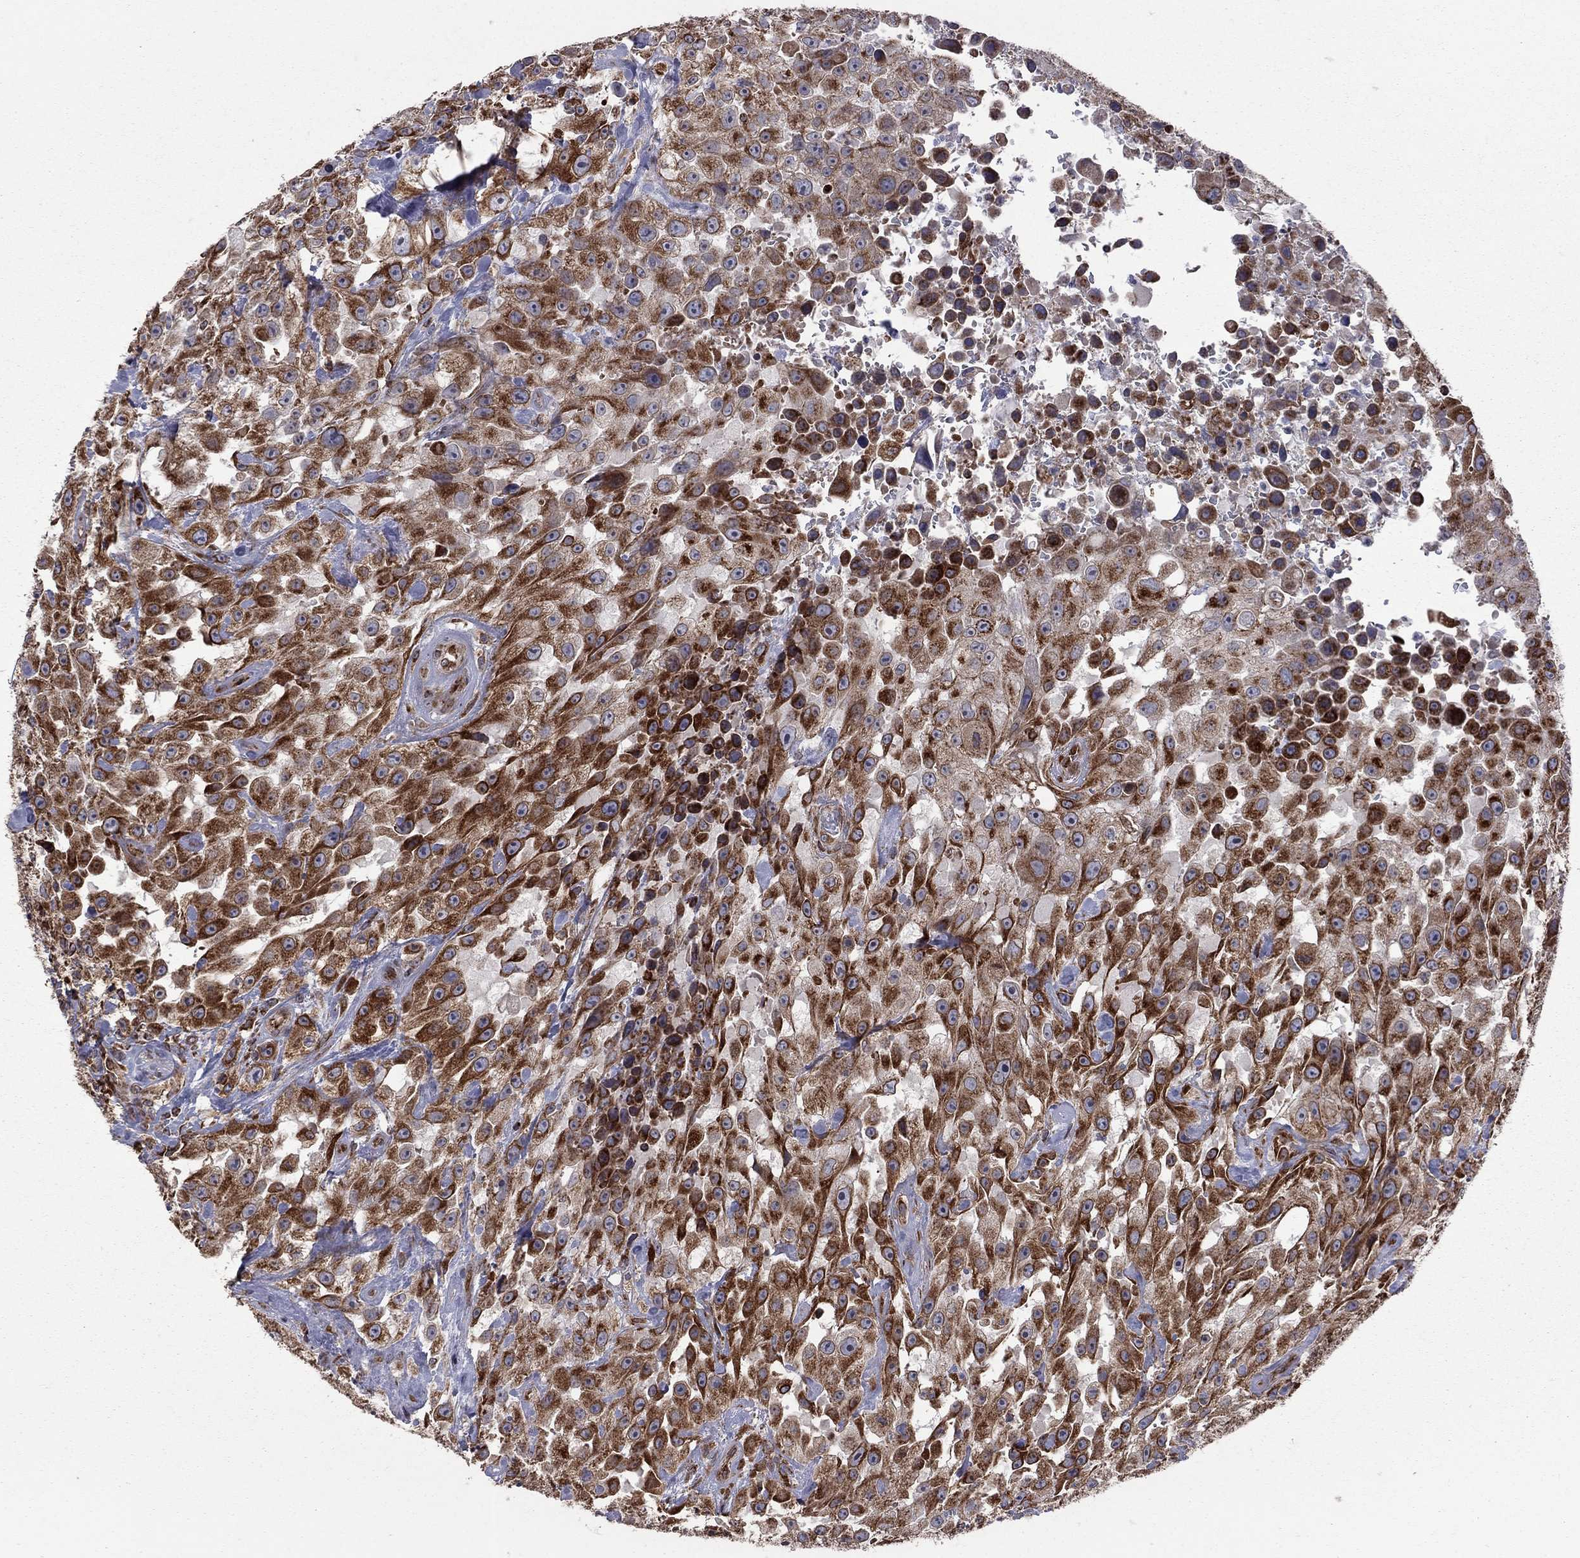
{"staining": {"intensity": "strong", "quantity": ">75%", "location": "cytoplasmic/membranous"}, "tissue": "urothelial cancer", "cell_type": "Tumor cells", "image_type": "cancer", "snomed": [{"axis": "morphology", "description": "Urothelial carcinoma, High grade"}, {"axis": "topography", "description": "Urinary bladder"}], "caption": "Protein analysis of urothelial cancer tissue demonstrates strong cytoplasmic/membranous positivity in about >75% of tumor cells.", "gene": "CLPTM1", "patient": {"sex": "male", "age": 79}}